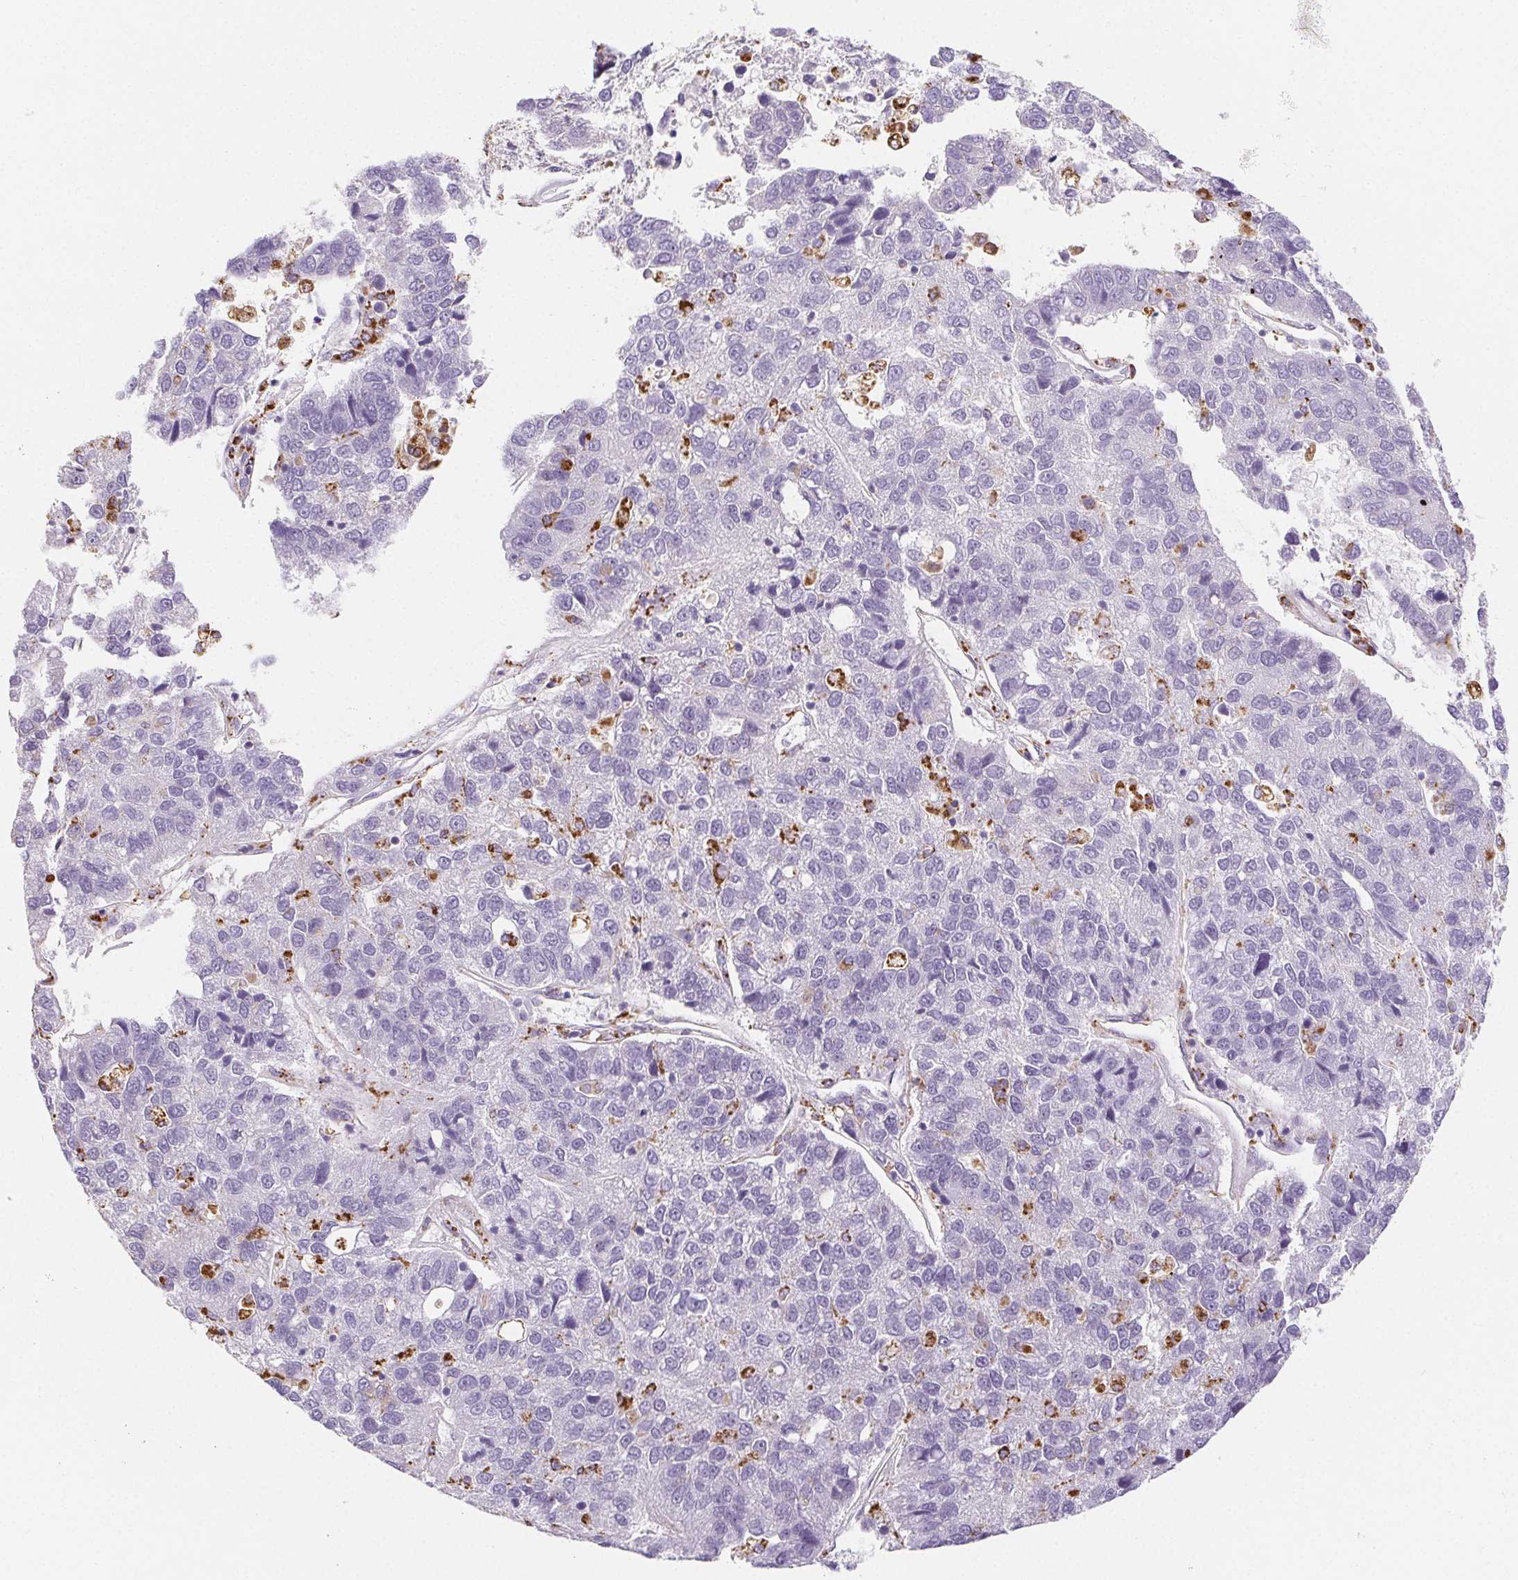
{"staining": {"intensity": "negative", "quantity": "none", "location": "none"}, "tissue": "pancreatic cancer", "cell_type": "Tumor cells", "image_type": "cancer", "snomed": [{"axis": "morphology", "description": "Adenocarcinoma, NOS"}, {"axis": "topography", "description": "Pancreas"}], "caption": "Tumor cells are negative for brown protein staining in pancreatic cancer.", "gene": "LIPA", "patient": {"sex": "female", "age": 61}}